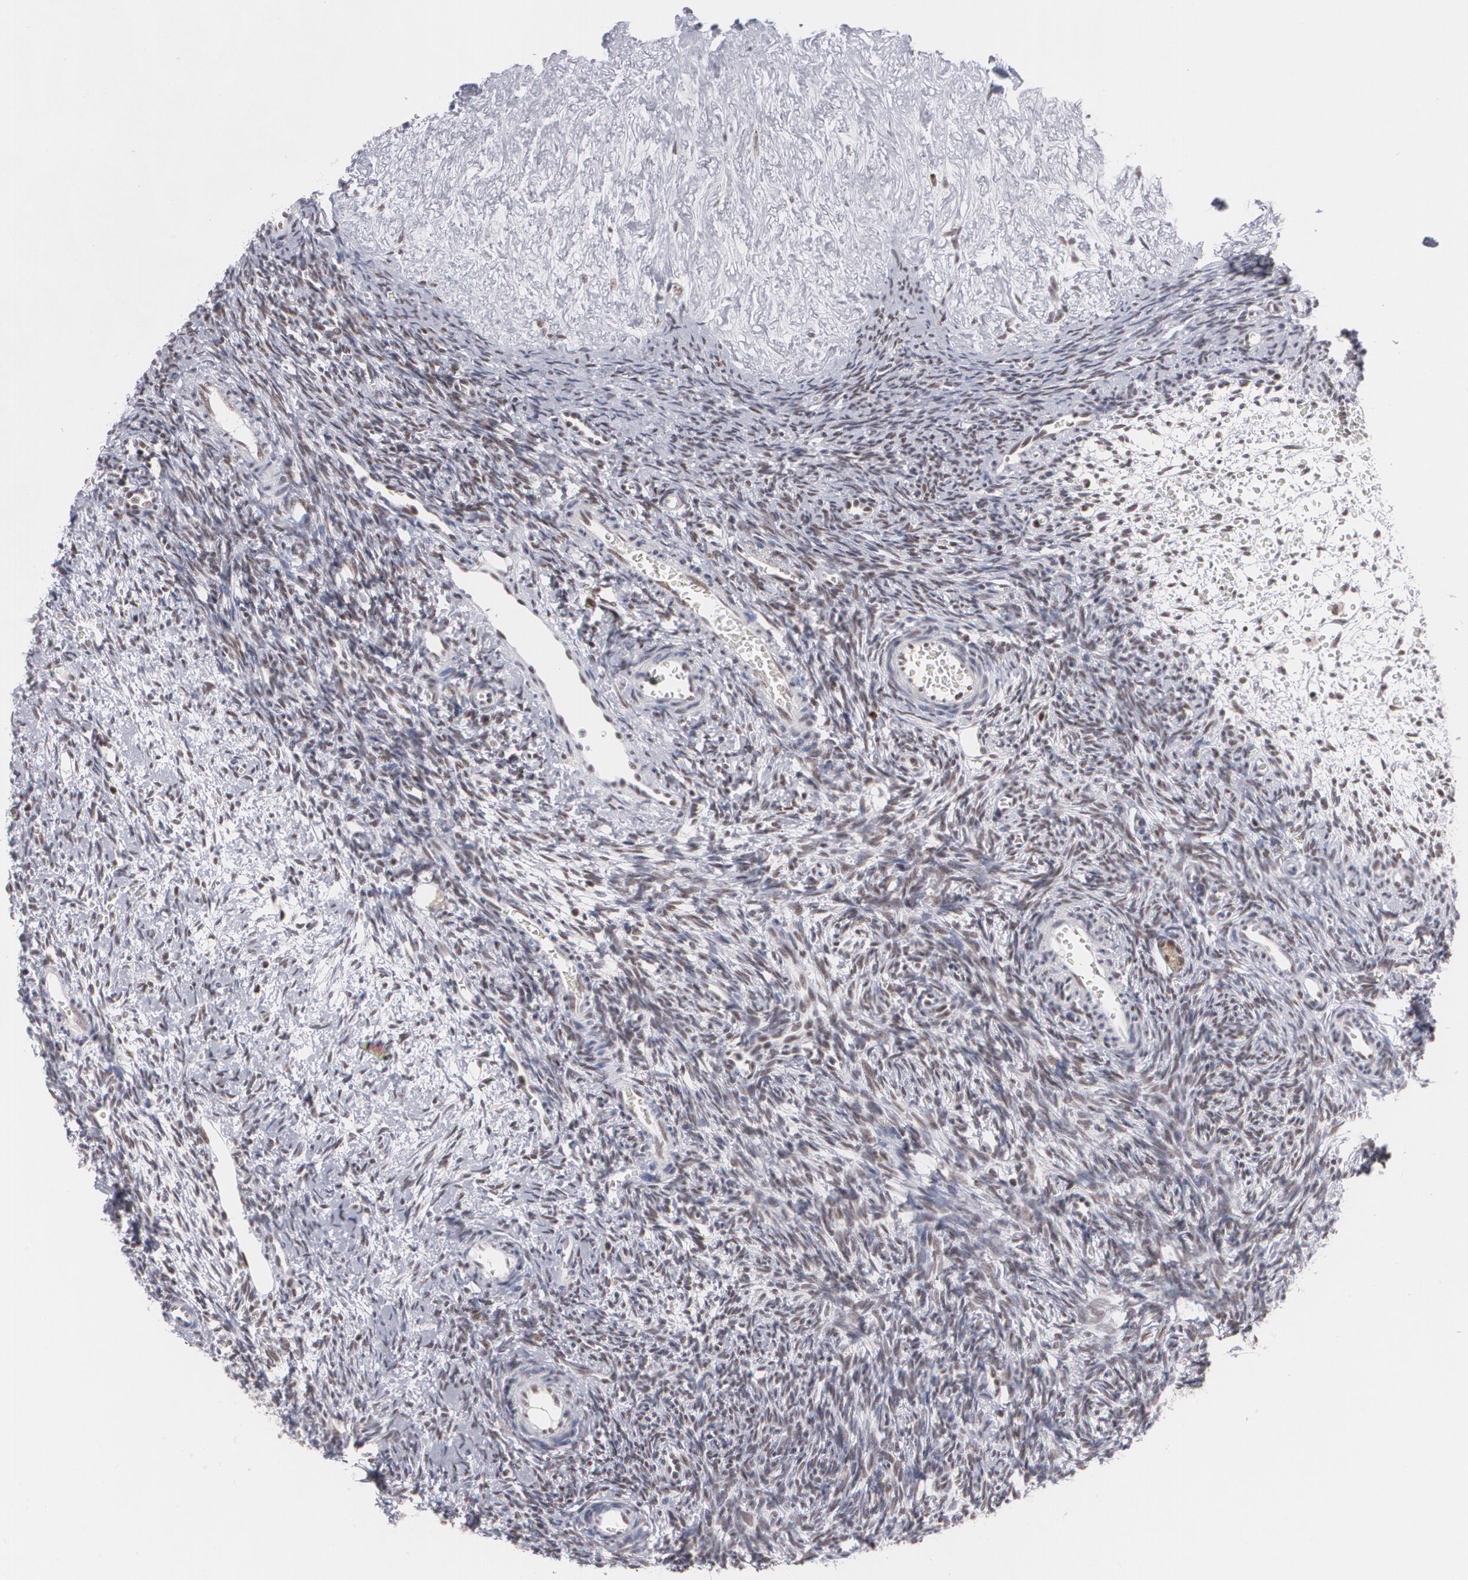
{"staining": {"intensity": "moderate", "quantity": "25%-75%", "location": "nuclear"}, "tissue": "ovary", "cell_type": "Follicle cells", "image_type": "normal", "snomed": [{"axis": "morphology", "description": "Normal tissue, NOS"}, {"axis": "topography", "description": "Ovary"}], "caption": "Protein staining of benign ovary displays moderate nuclear positivity in about 25%-75% of follicle cells.", "gene": "MCL1", "patient": {"sex": "female", "age": 39}}